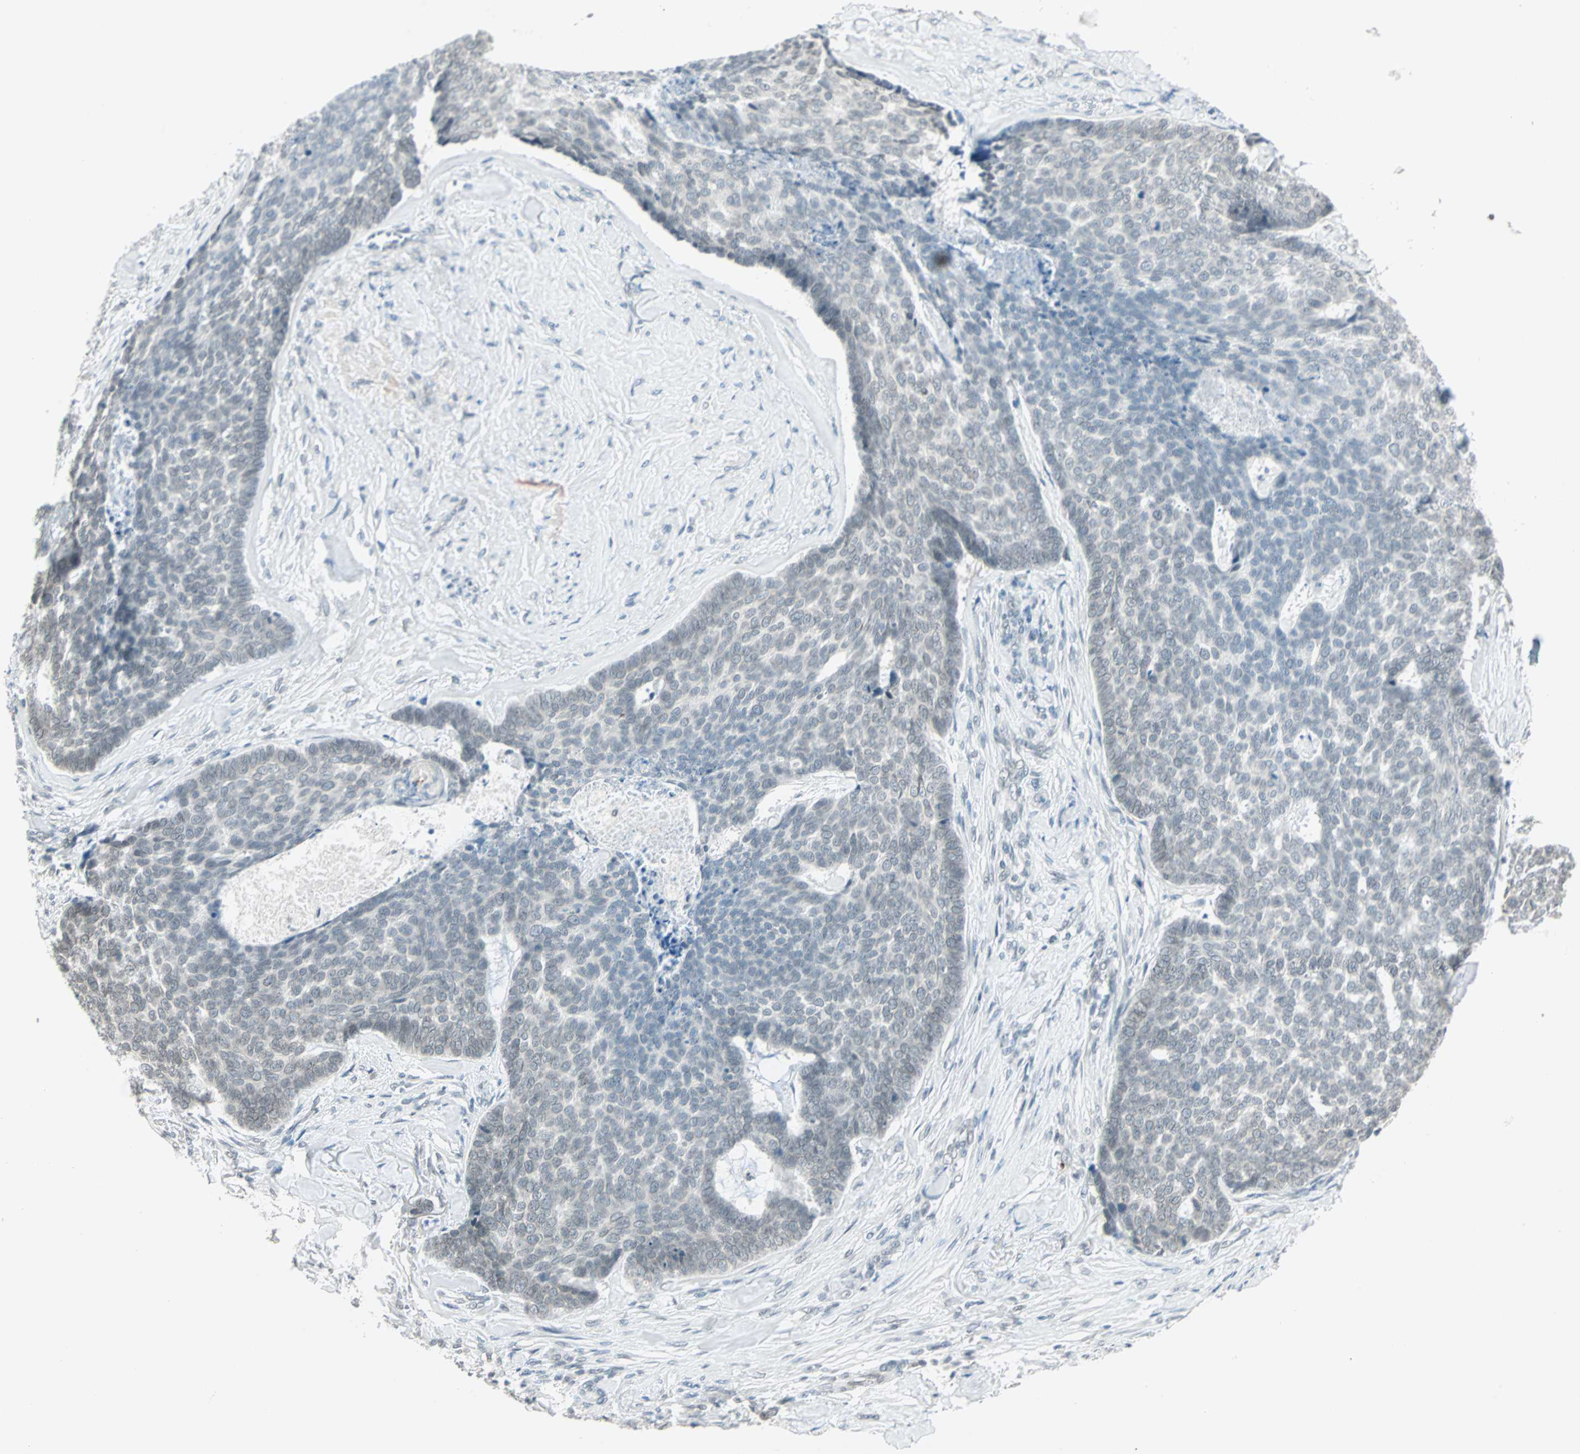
{"staining": {"intensity": "weak", "quantity": "<25%", "location": "cytoplasmic/membranous,nuclear"}, "tissue": "skin cancer", "cell_type": "Tumor cells", "image_type": "cancer", "snomed": [{"axis": "morphology", "description": "Basal cell carcinoma"}, {"axis": "topography", "description": "Skin"}], "caption": "Protein analysis of basal cell carcinoma (skin) exhibits no significant positivity in tumor cells. (DAB (3,3'-diaminobenzidine) IHC visualized using brightfield microscopy, high magnification).", "gene": "BCAN", "patient": {"sex": "male", "age": 84}}